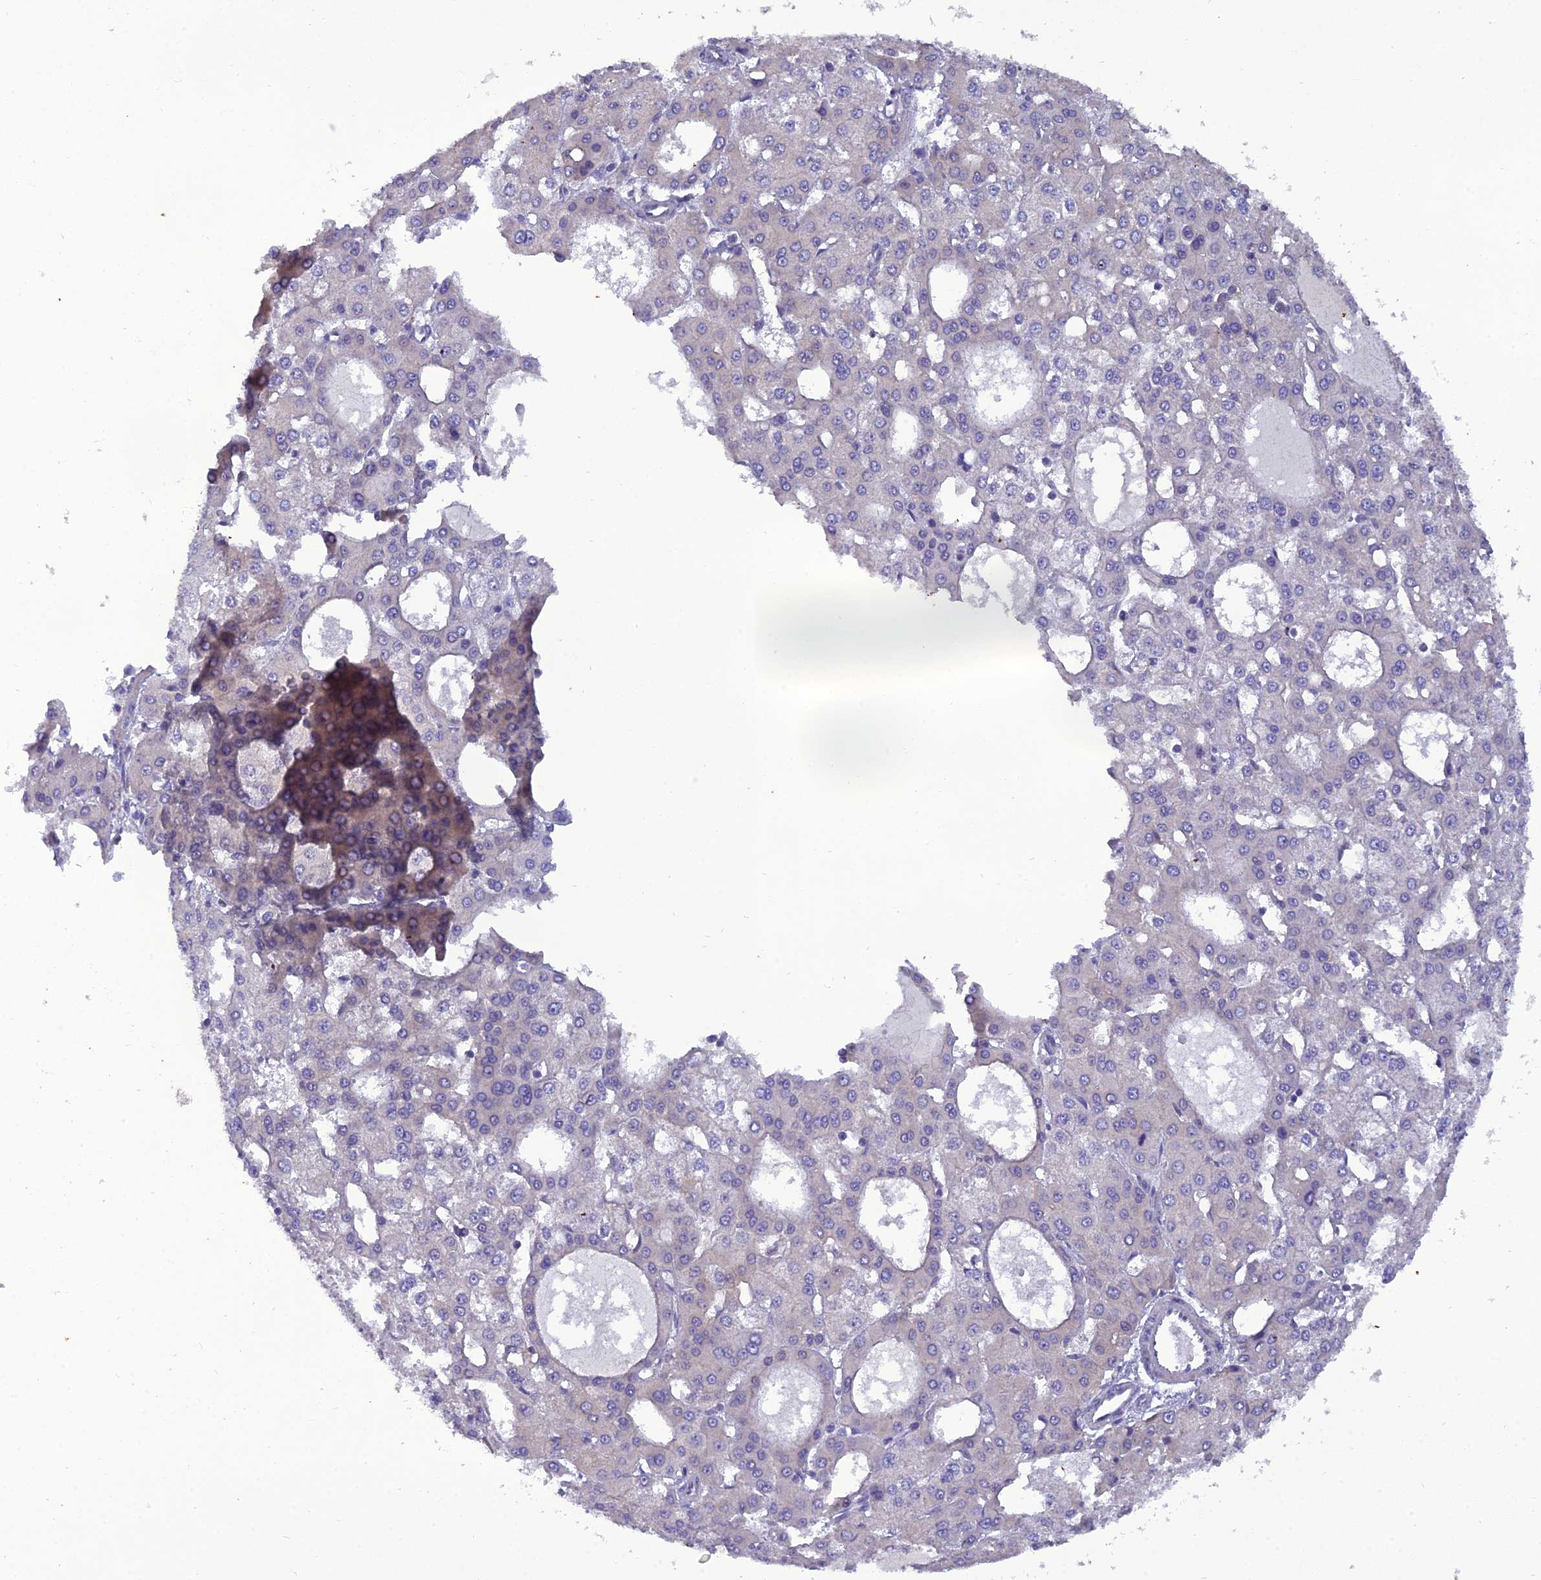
{"staining": {"intensity": "negative", "quantity": "none", "location": "none"}, "tissue": "liver cancer", "cell_type": "Tumor cells", "image_type": "cancer", "snomed": [{"axis": "morphology", "description": "Carcinoma, Hepatocellular, NOS"}, {"axis": "topography", "description": "Liver"}], "caption": "Tumor cells show no significant positivity in hepatocellular carcinoma (liver). The staining was performed using DAB to visualize the protein expression in brown, while the nuclei were stained in blue with hematoxylin (Magnification: 20x).", "gene": "GOLPH3", "patient": {"sex": "male", "age": 47}}